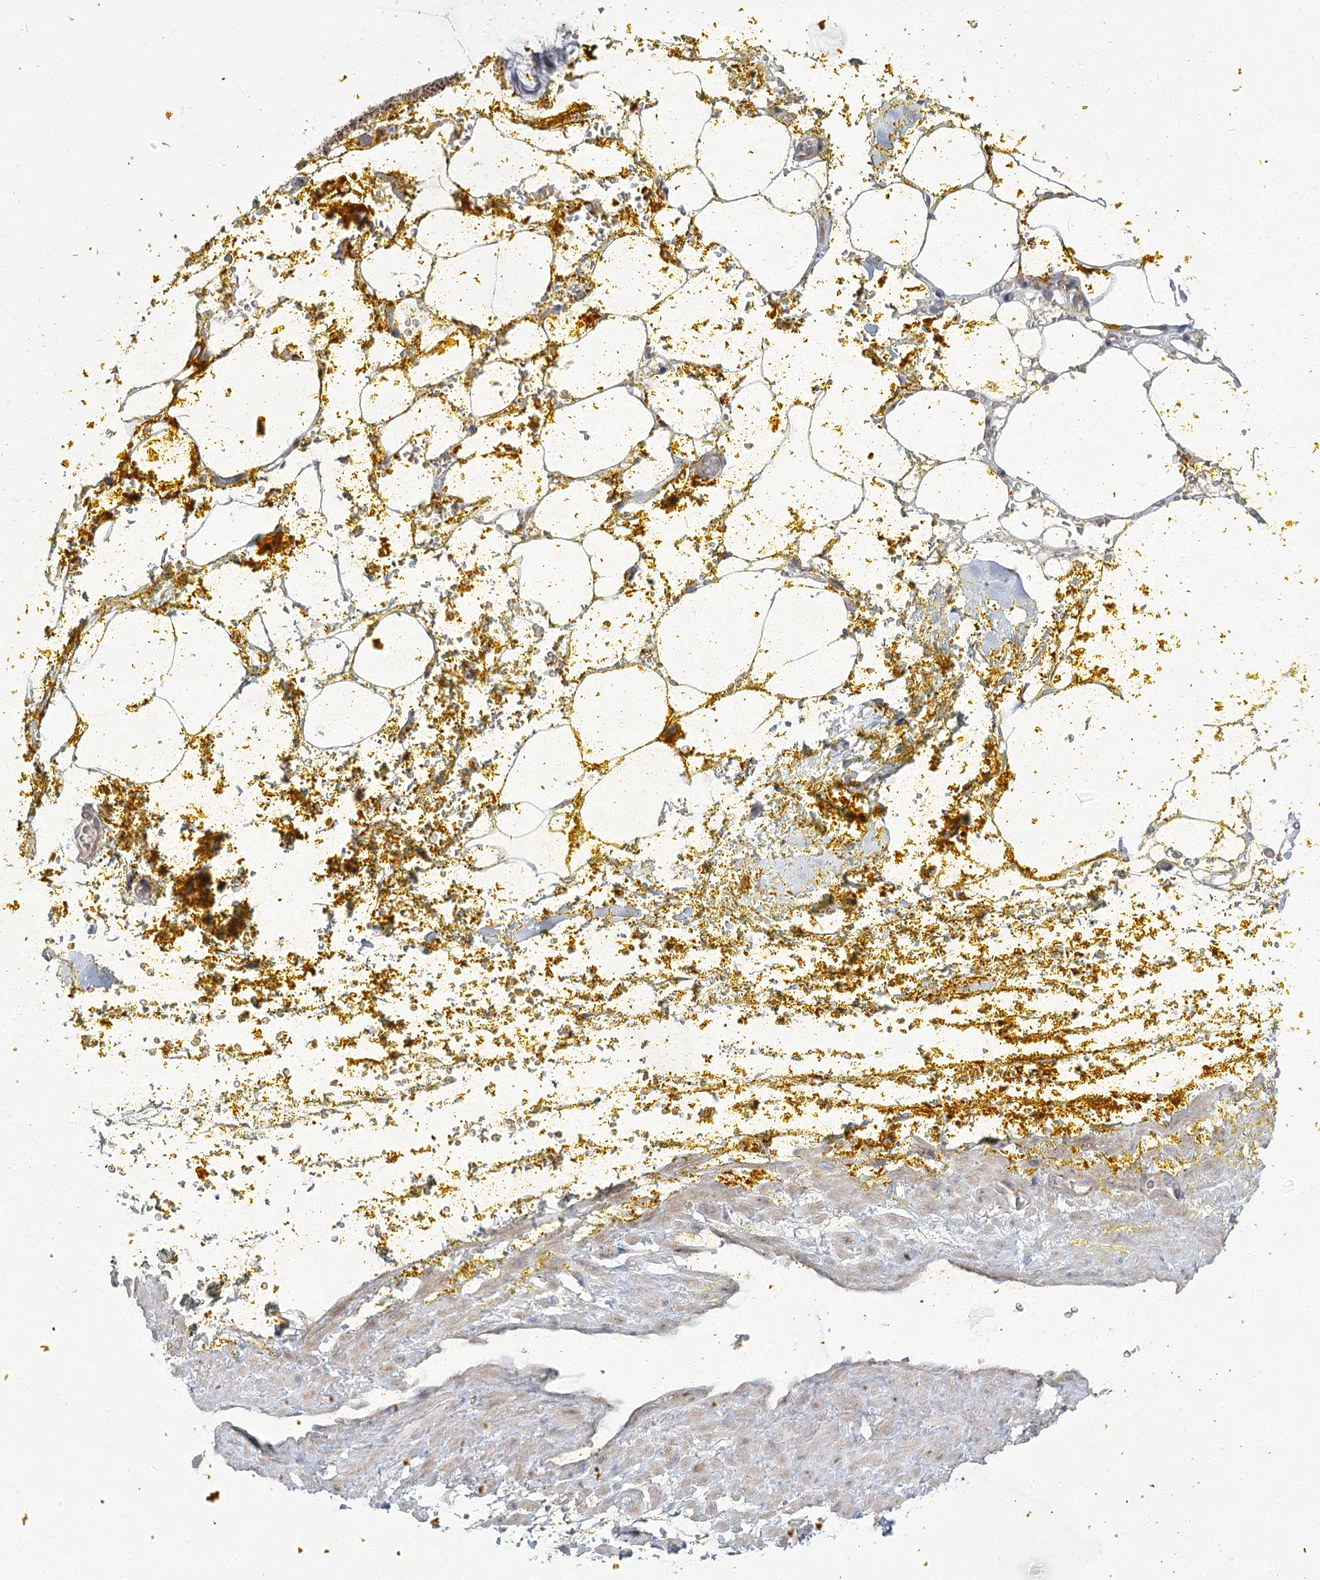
{"staining": {"intensity": "weak", "quantity": ">75%", "location": "cytoplasmic/membranous"}, "tissue": "adipose tissue", "cell_type": "Adipocytes", "image_type": "normal", "snomed": [{"axis": "morphology", "description": "Normal tissue, NOS"}, {"axis": "morphology", "description": "Adenocarcinoma, Low grade"}, {"axis": "topography", "description": "Prostate"}, {"axis": "topography", "description": "Peripheral nerve tissue"}], "caption": "Adipose tissue stained with a brown dye displays weak cytoplasmic/membranous positive staining in approximately >75% of adipocytes.", "gene": "CEP164", "patient": {"sex": "male", "age": 63}}